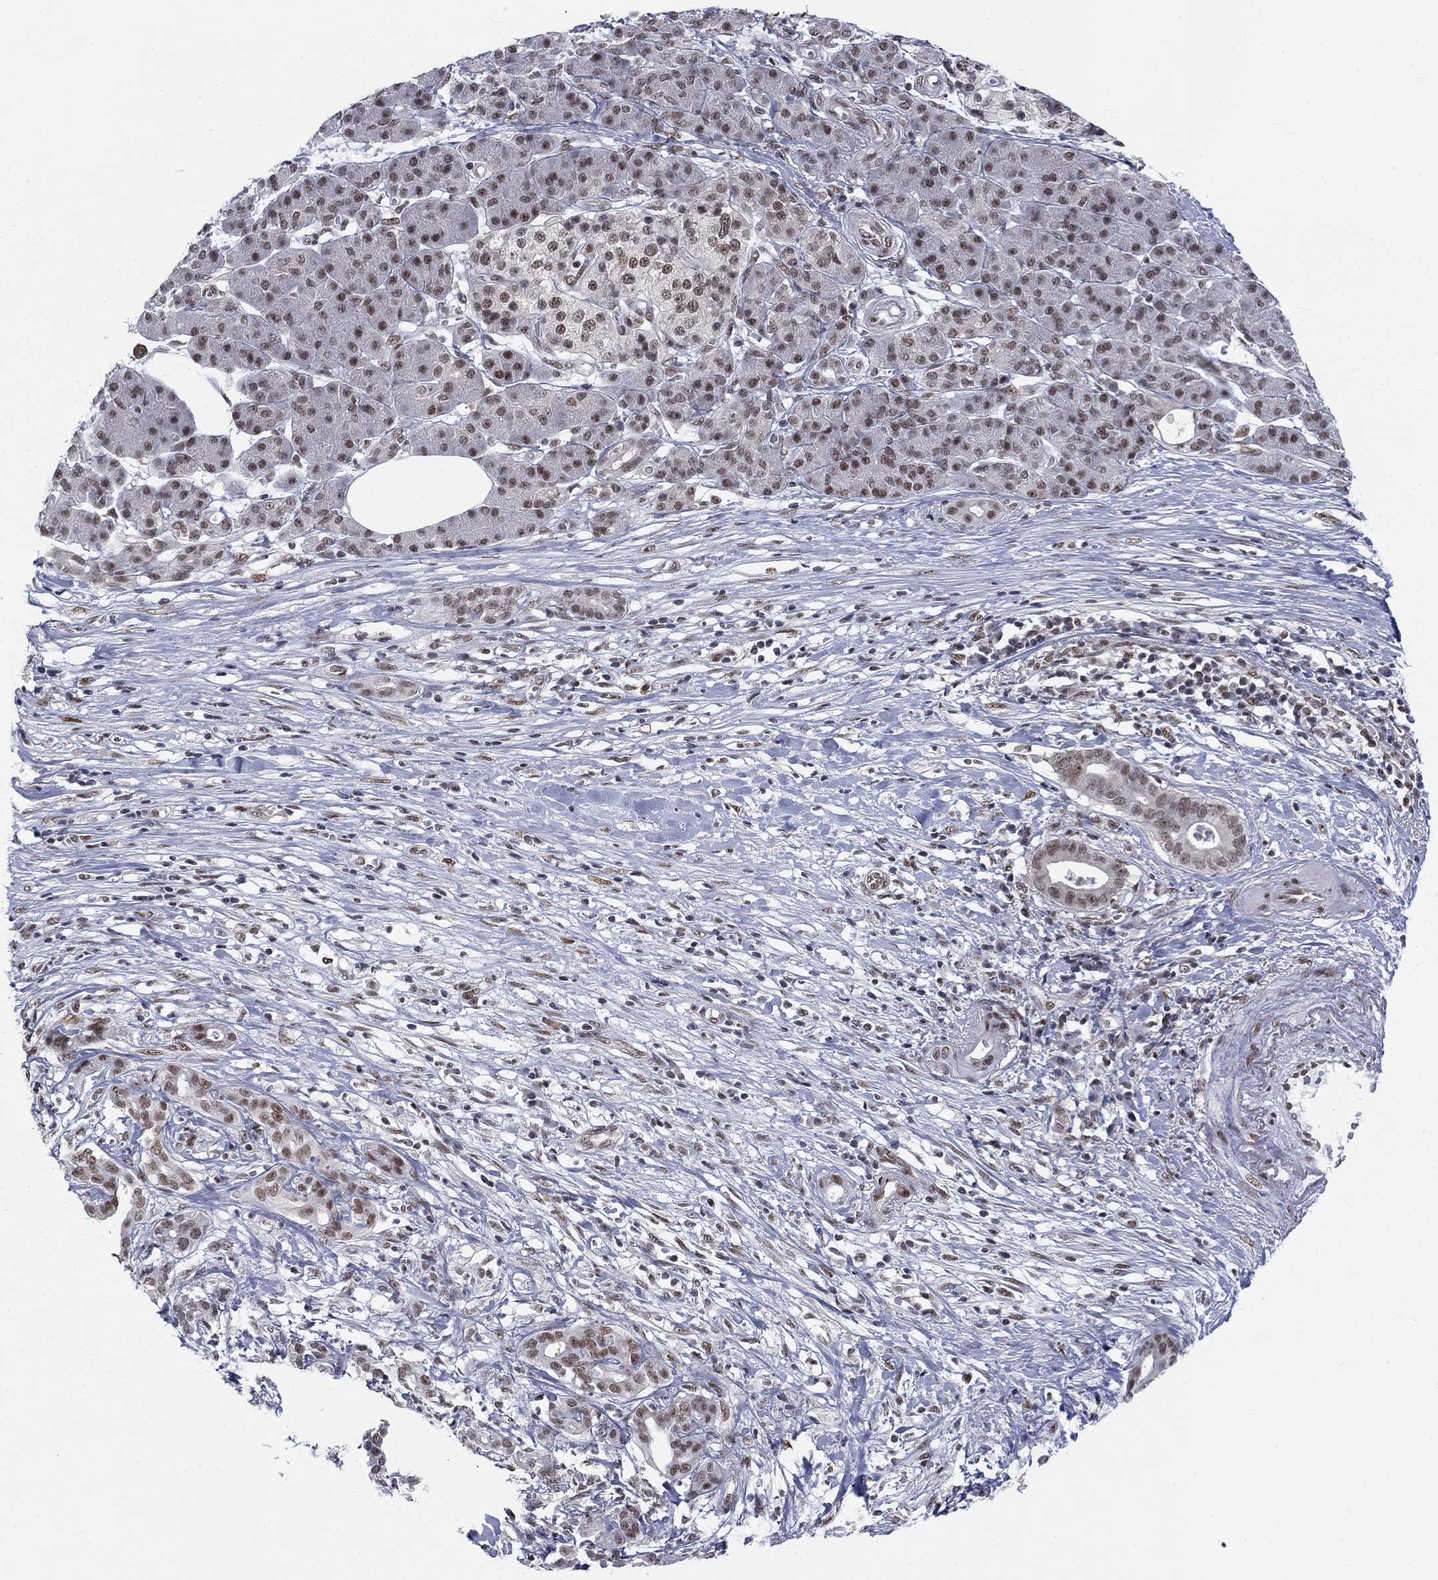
{"staining": {"intensity": "moderate", "quantity": ">75%", "location": "nuclear"}, "tissue": "pancreatic cancer", "cell_type": "Tumor cells", "image_type": "cancer", "snomed": [{"axis": "morphology", "description": "Adenocarcinoma, NOS"}, {"axis": "topography", "description": "Pancreas"}], "caption": "Moderate nuclear positivity is present in approximately >75% of tumor cells in pancreatic cancer (adenocarcinoma).", "gene": "FYTTD1", "patient": {"sex": "male", "age": 61}}